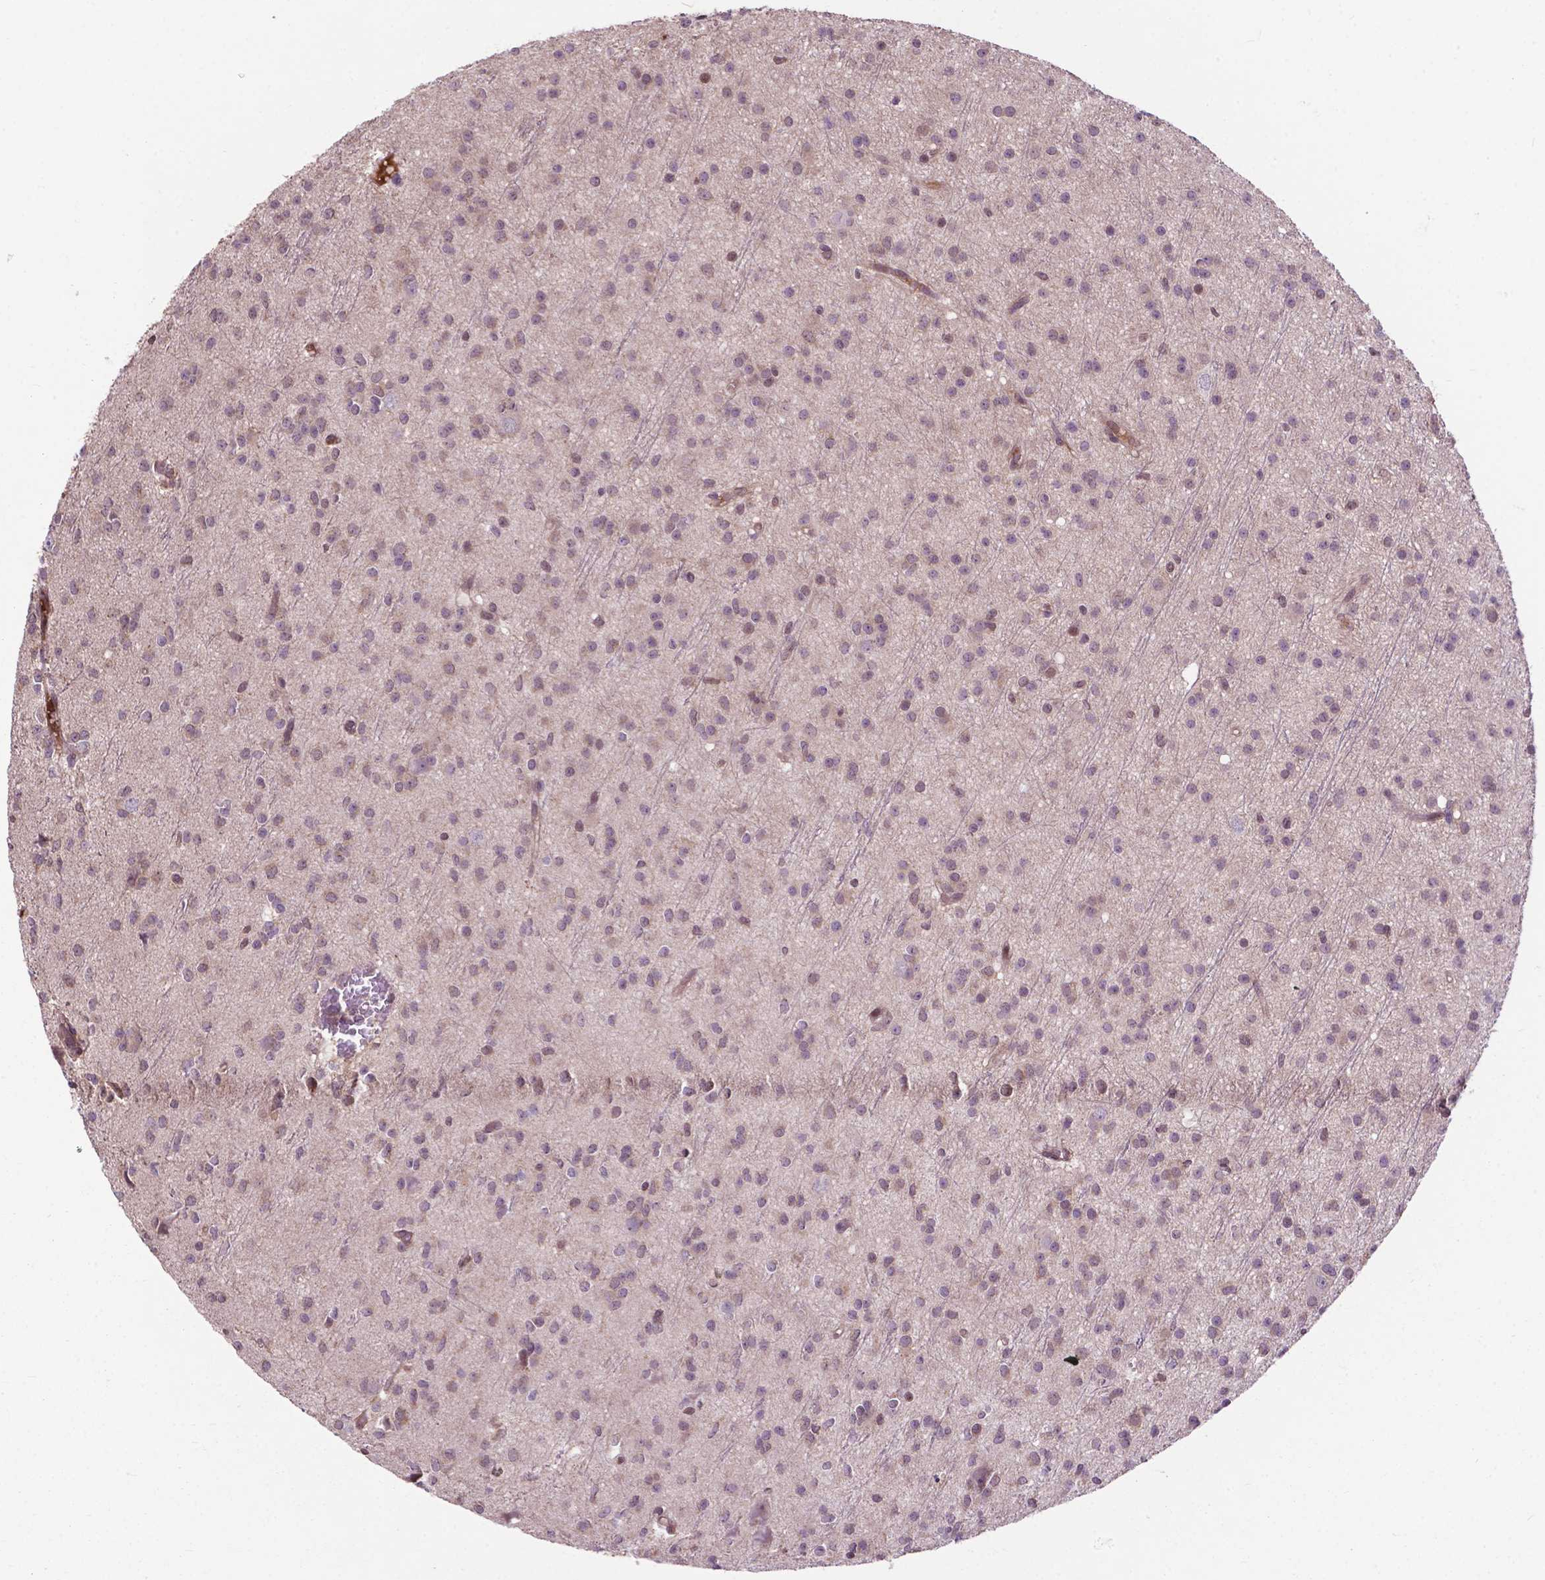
{"staining": {"intensity": "weak", "quantity": "25%-75%", "location": "cytoplasmic/membranous"}, "tissue": "glioma", "cell_type": "Tumor cells", "image_type": "cancer", "snomed": [{"axis": "morphology", "description": "Glioma, malignant, Low grade"}, {"axis": "topography", "description": "Brain"}], "caption": "A low amount of weak cytoplasmic/membranous expression is seen in approximately 25%-75% of tumor cells in malignant glioma (low-grade) tissue.", "gene": "CHMP4A", "patient": {"sex": "male", "age": 27}}